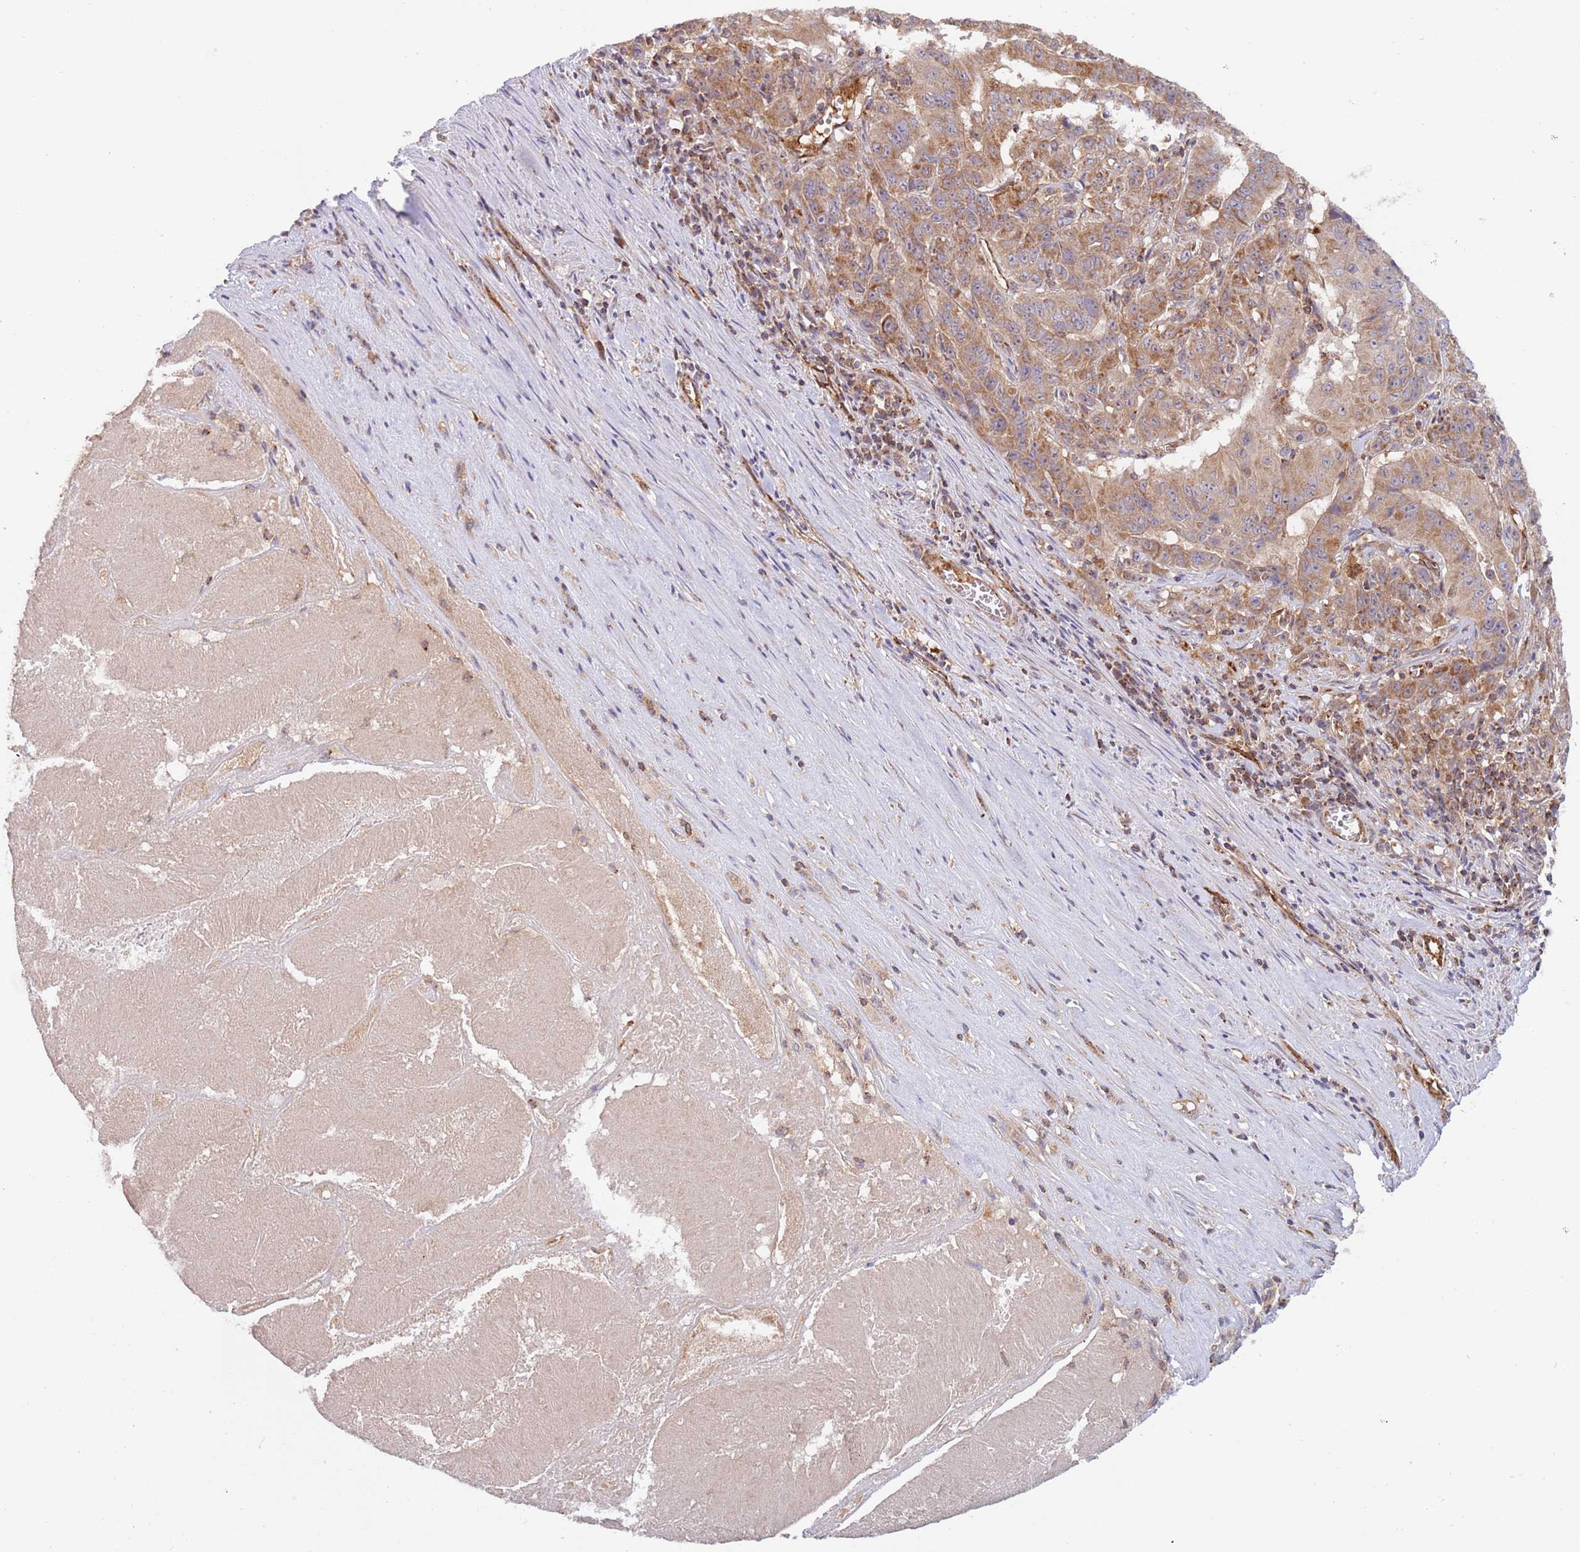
{"staining": {"intensity": "moderate", "quantity": ">75%", "location": "cytoplasmic/membranous"}, "tissue": "pancreatic cancer", "cell_type": "Tumor cells", "image_type": "cancer", "snomed": [{"axis": "morphology", "description": "Adenocarcinoma, NOS"}, {"axis": "topography", "description": "Pancreas"}], "caption": "An immunohistochemistry (IHC) image of neoplastic tissue is shown. Protein staining in brown labels moderate cytoplasmic/membranous positivity in pancreatic cancer (adenocarcinoma) within tumor cells.", "gene": "GUK1", "patient": {"sex": "male", "age": 63}}